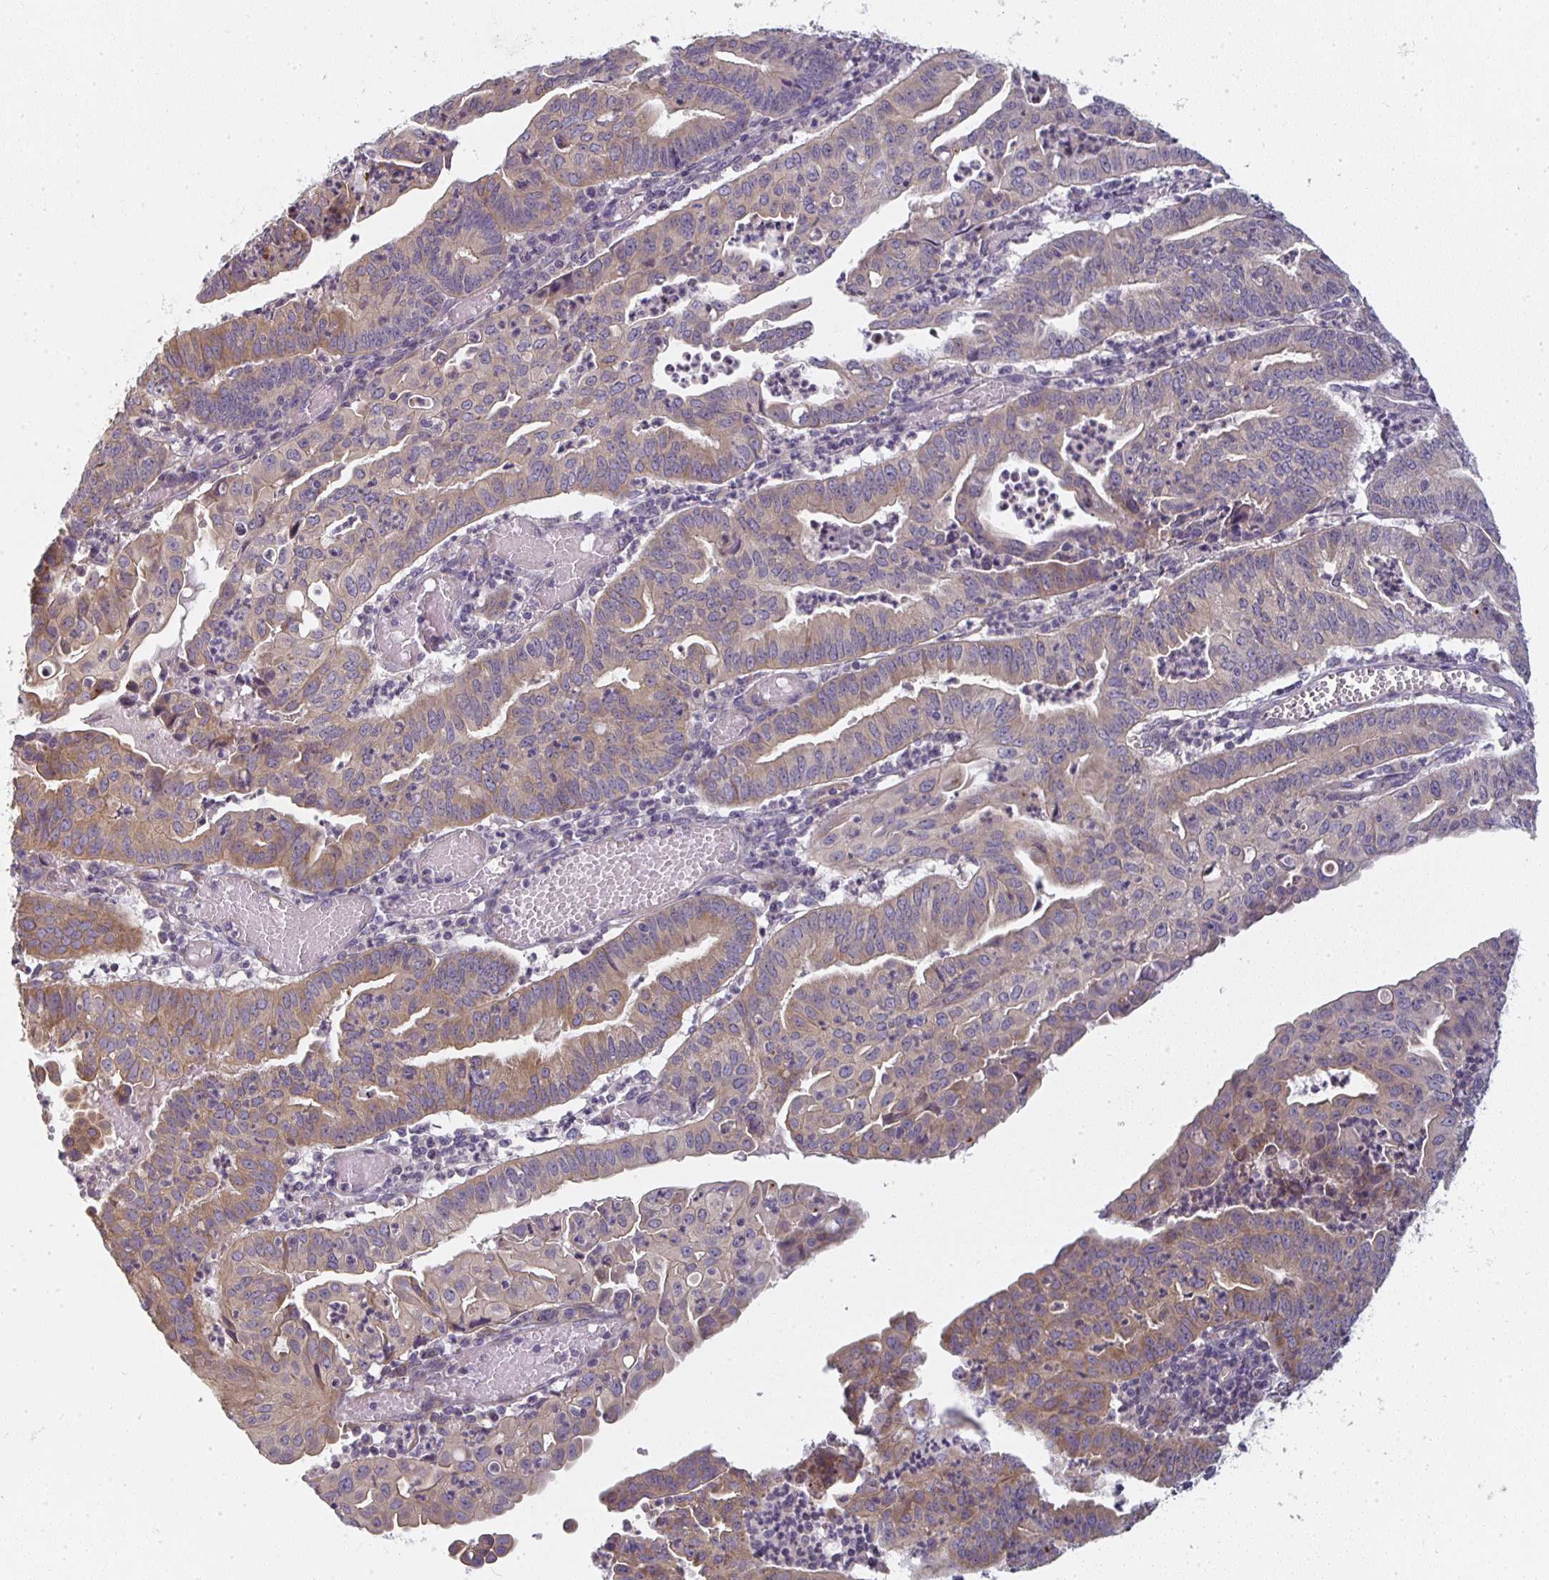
{"staining": {"intensity": "weak", "quantity": ">75%", "location": "cytoplasmic/membranous"}, "tissue": "endometrial cancer", "cell_type": "Tumor cells", "image_type": "cancer", "snomed": [{"axis": "morphology", "description": "Adenocarcinoma, NOS"}, {"axis": "topography", "description": "Endometrium"}], "caption": "An IHC histopathology image of neoplastic tissue is shown. Protein staining in brown shows weak cytoplasmic/membranous positivity in endometrial cancer within tumor cells.", "gene": "CTHRC1", "patient": {"sex": "female", "age": 60}}